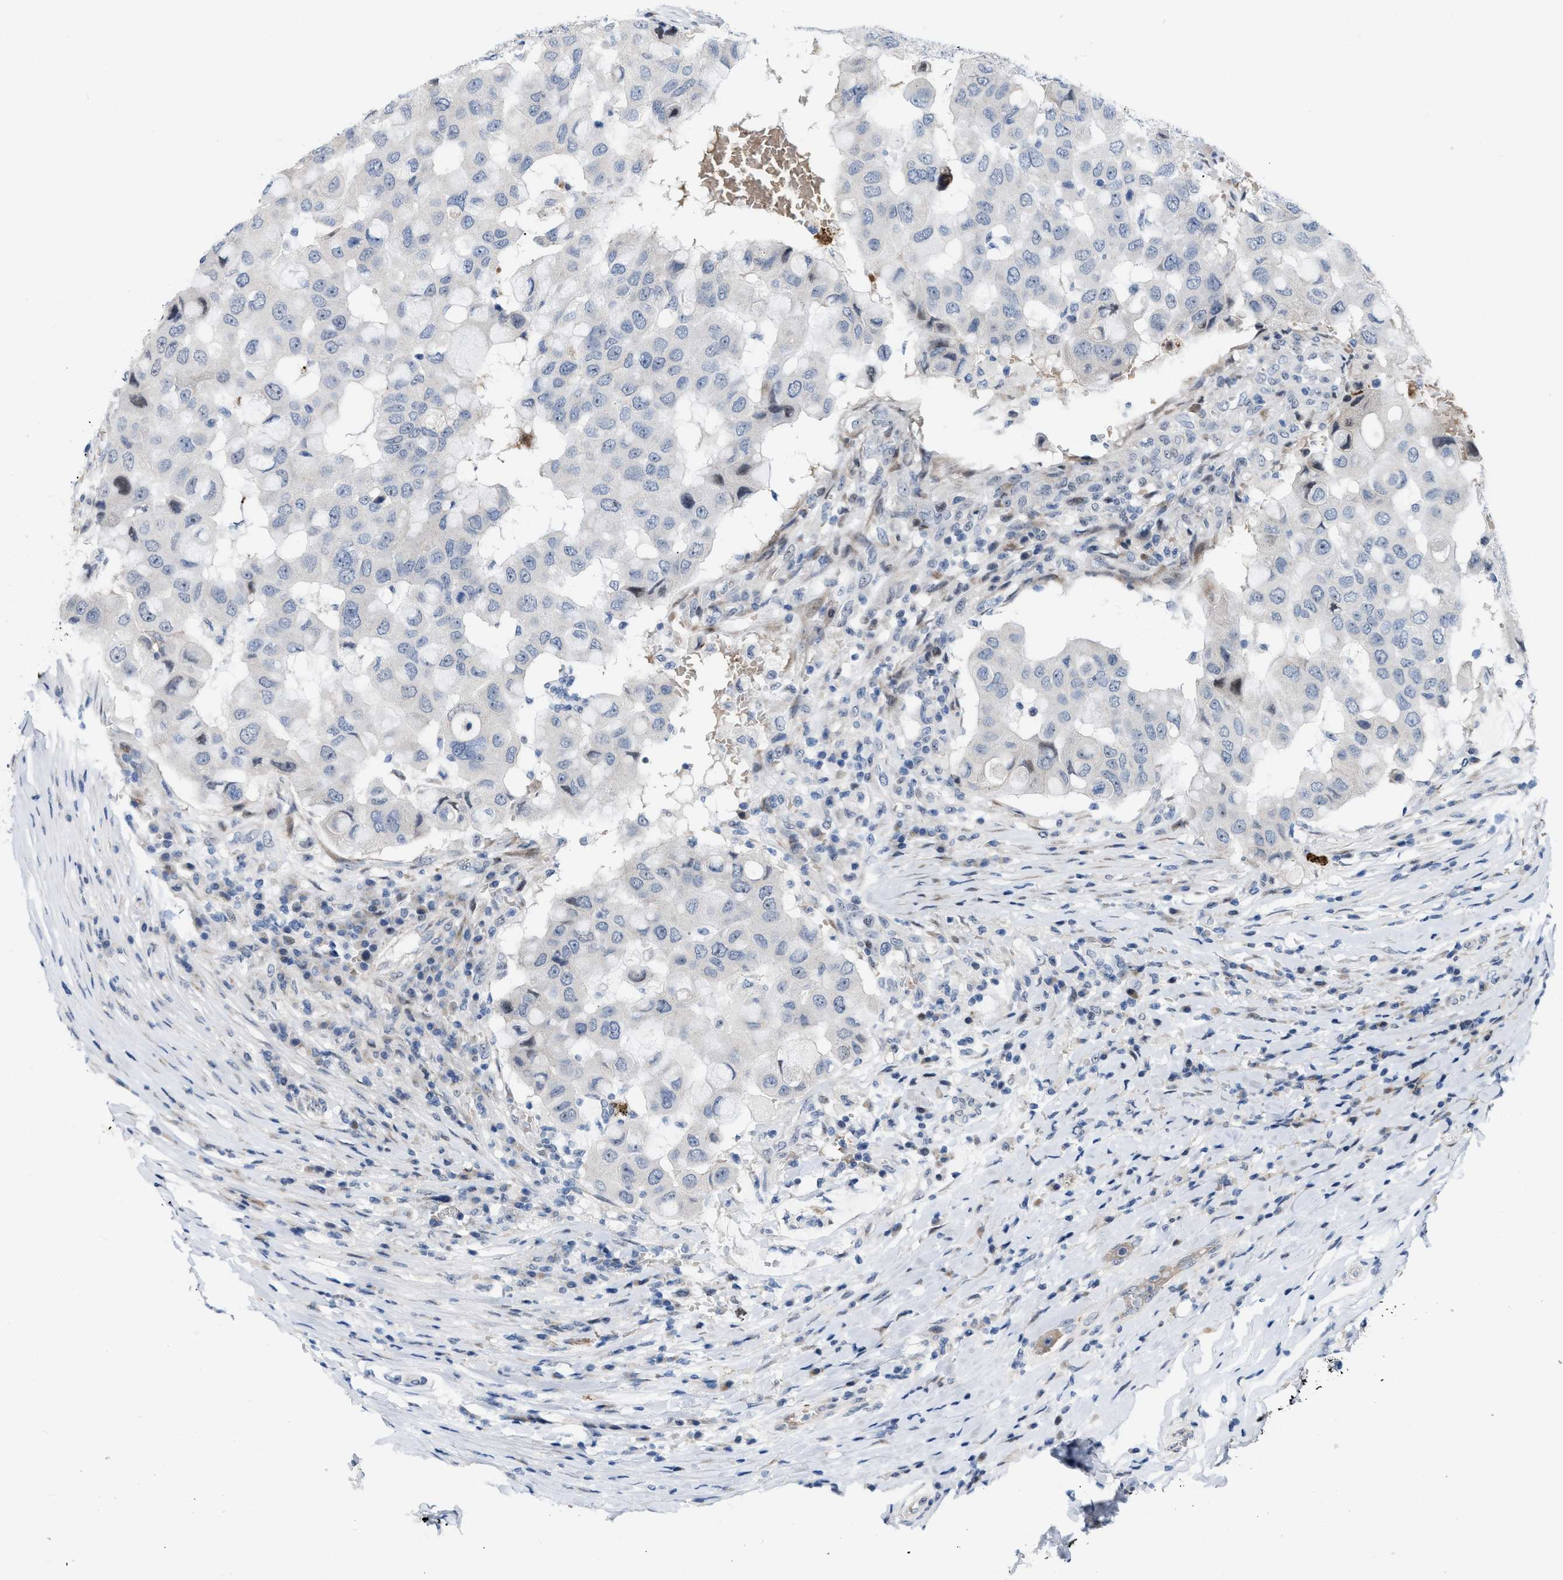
{"staining": {"intensity": "negative", "quantity": "none", "location": "none"}, "tissue": "breast cancer", "cell_type": "Tumor cells", "image_type": "cancer", "snomed": [{"axis": "morphology", "description": "Duct carcinoma"}, {"axis": "topography", "description": "Breast"}], "caption": "Immunohistochemistry histopathology image of neoplastic tissue: breast cancer (infiltrating ductal carcinoma) stained with DAB (3,3'-diaminobenzidine) demonstrates no significant protein expression in tumor cells.", "gene": "POLR1F", "patient": {"sex": "female", "age": 27}}